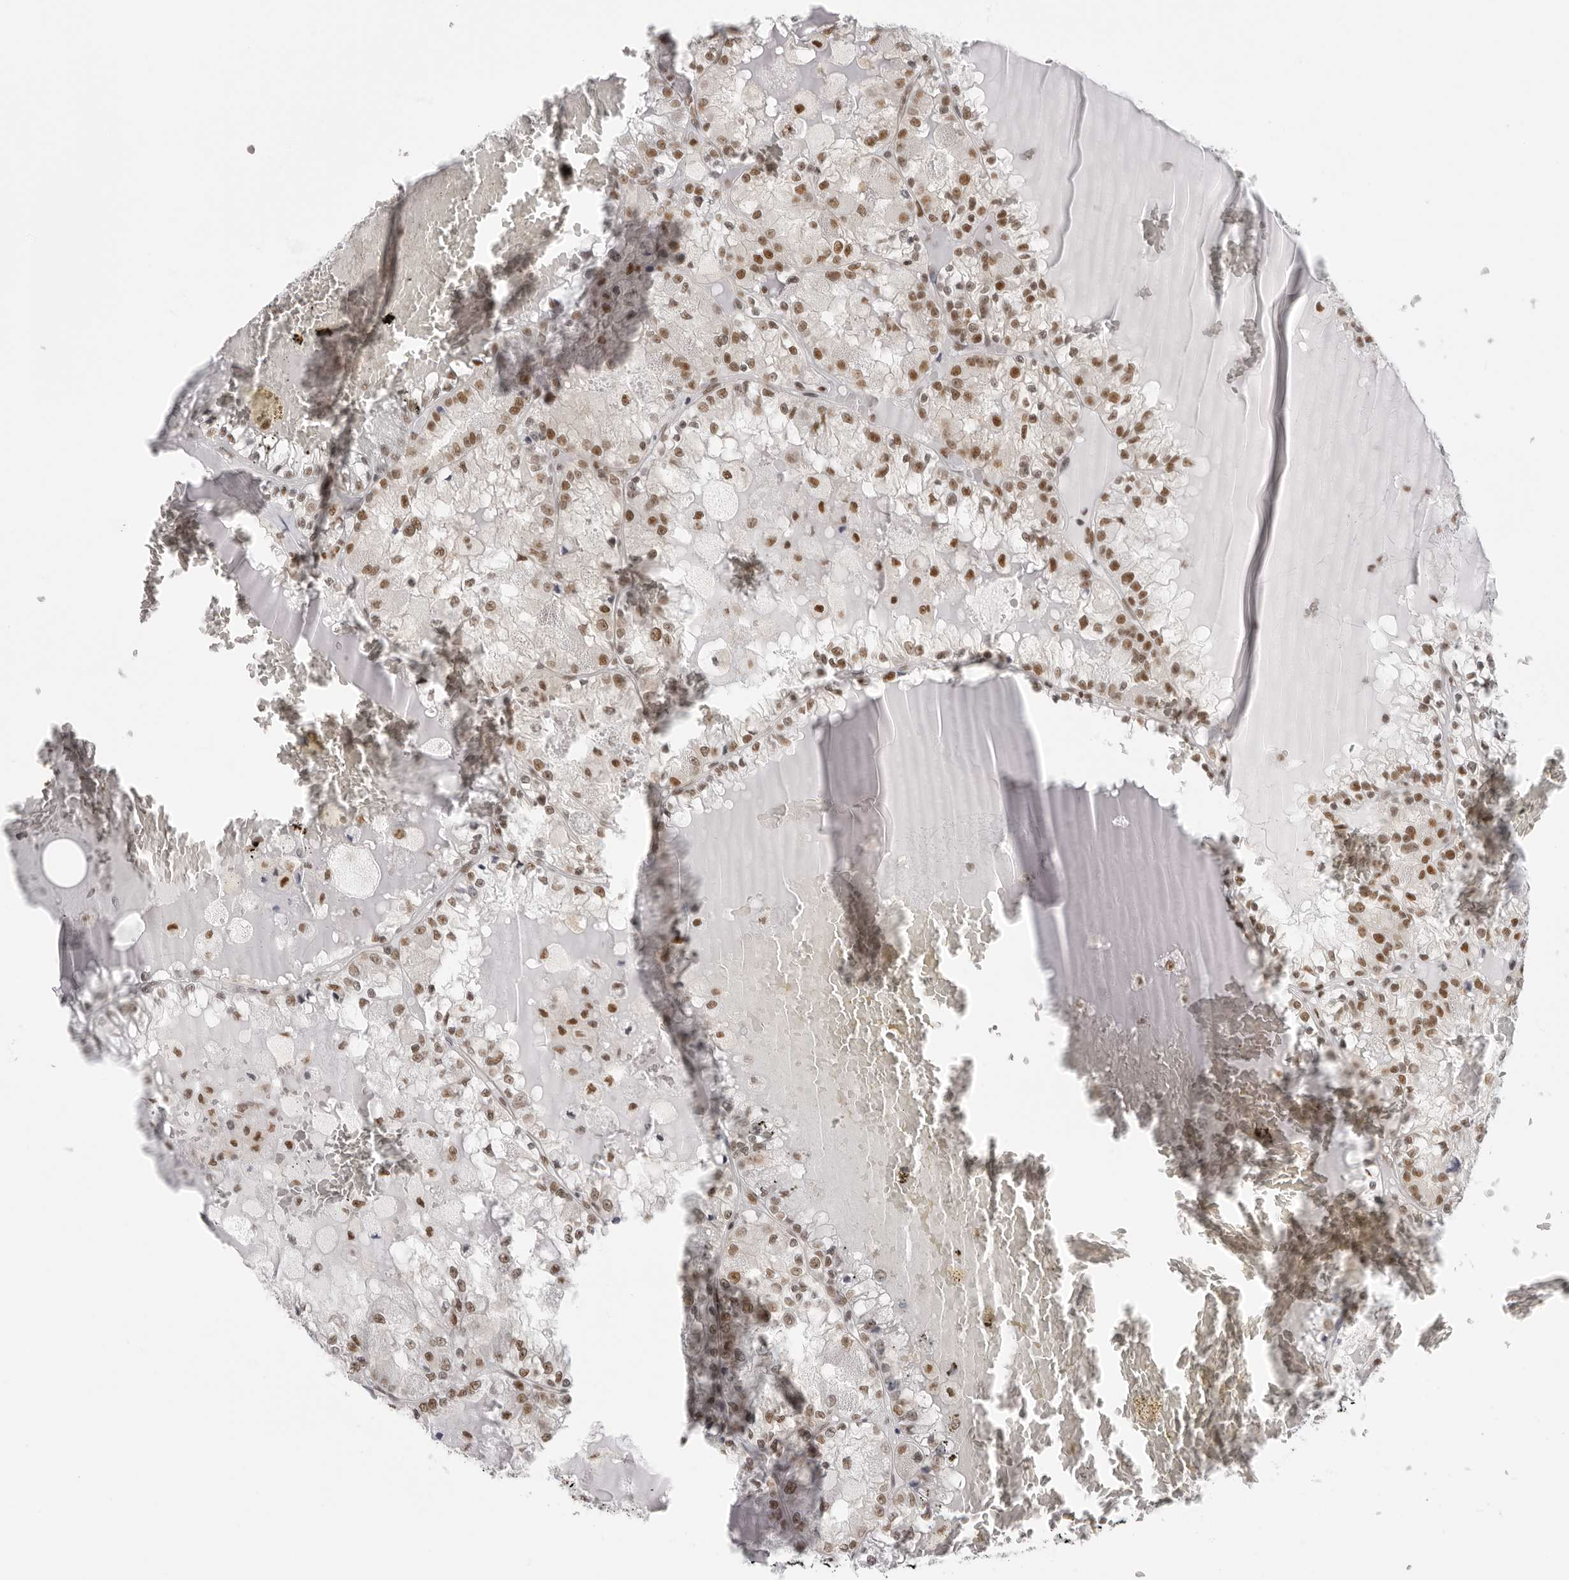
{"staining": {"intensity": "moderate", "quantity": "25%-75%", "location": "nuclear"}, "tissue": "renal cancer", "cell_type": "Tumor cells", "image_type": "cancer", "snomed": [{"axis": "morphology", "description": "Adenocarcinoma, NOS"}, {"axis": "topography", "description": "Kidney"}], "caption": "Moderate nuclear protein staining is identified in about 25%-75% of tumor cells in renal cancer (adenocarcinoma). (DAB = brown stain, brightfield microscopy at high magnification).", "gene": "RPA2", "patient": {"sex": "female", "age": 59}}